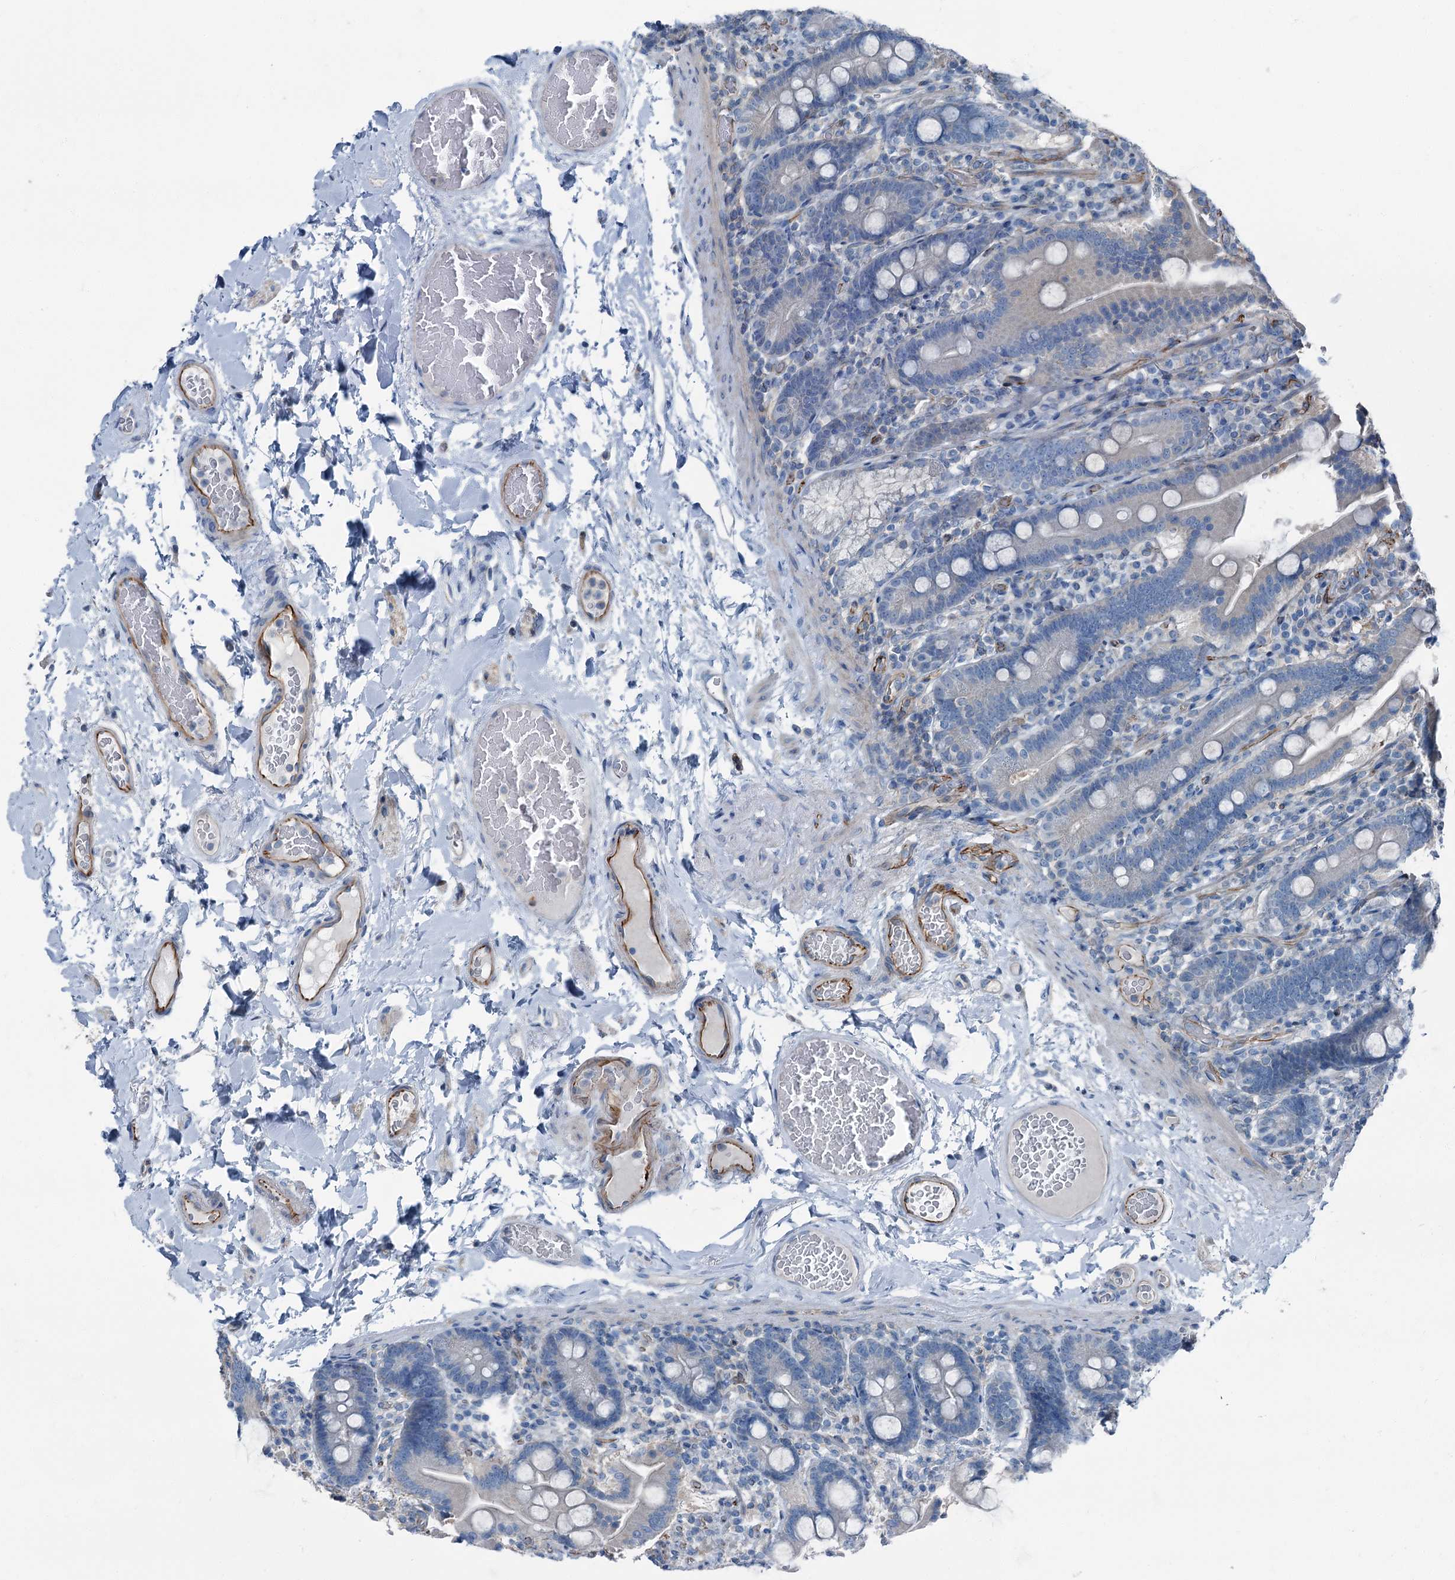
{"staining": {"intensity": "weak", "quantity": "<25%", "location": "cytoplasmic/membranous"}, "tissue": "duodenum", "cell_type": "Glandular cells", "image_type": "normal", "snomed": [{"axis": "morphology", "description": "Normal tissue, NOS"}, {"axis": "topography", "description": "Duodenum"}], "caption": "A high-resolution micrograph shows immunohistochemistry staining of unremarkable duodenum, which exhibits no significant positivity in glandular cells.", "gene": "AXL", "patient": {"sex": "male", "age": 55}}